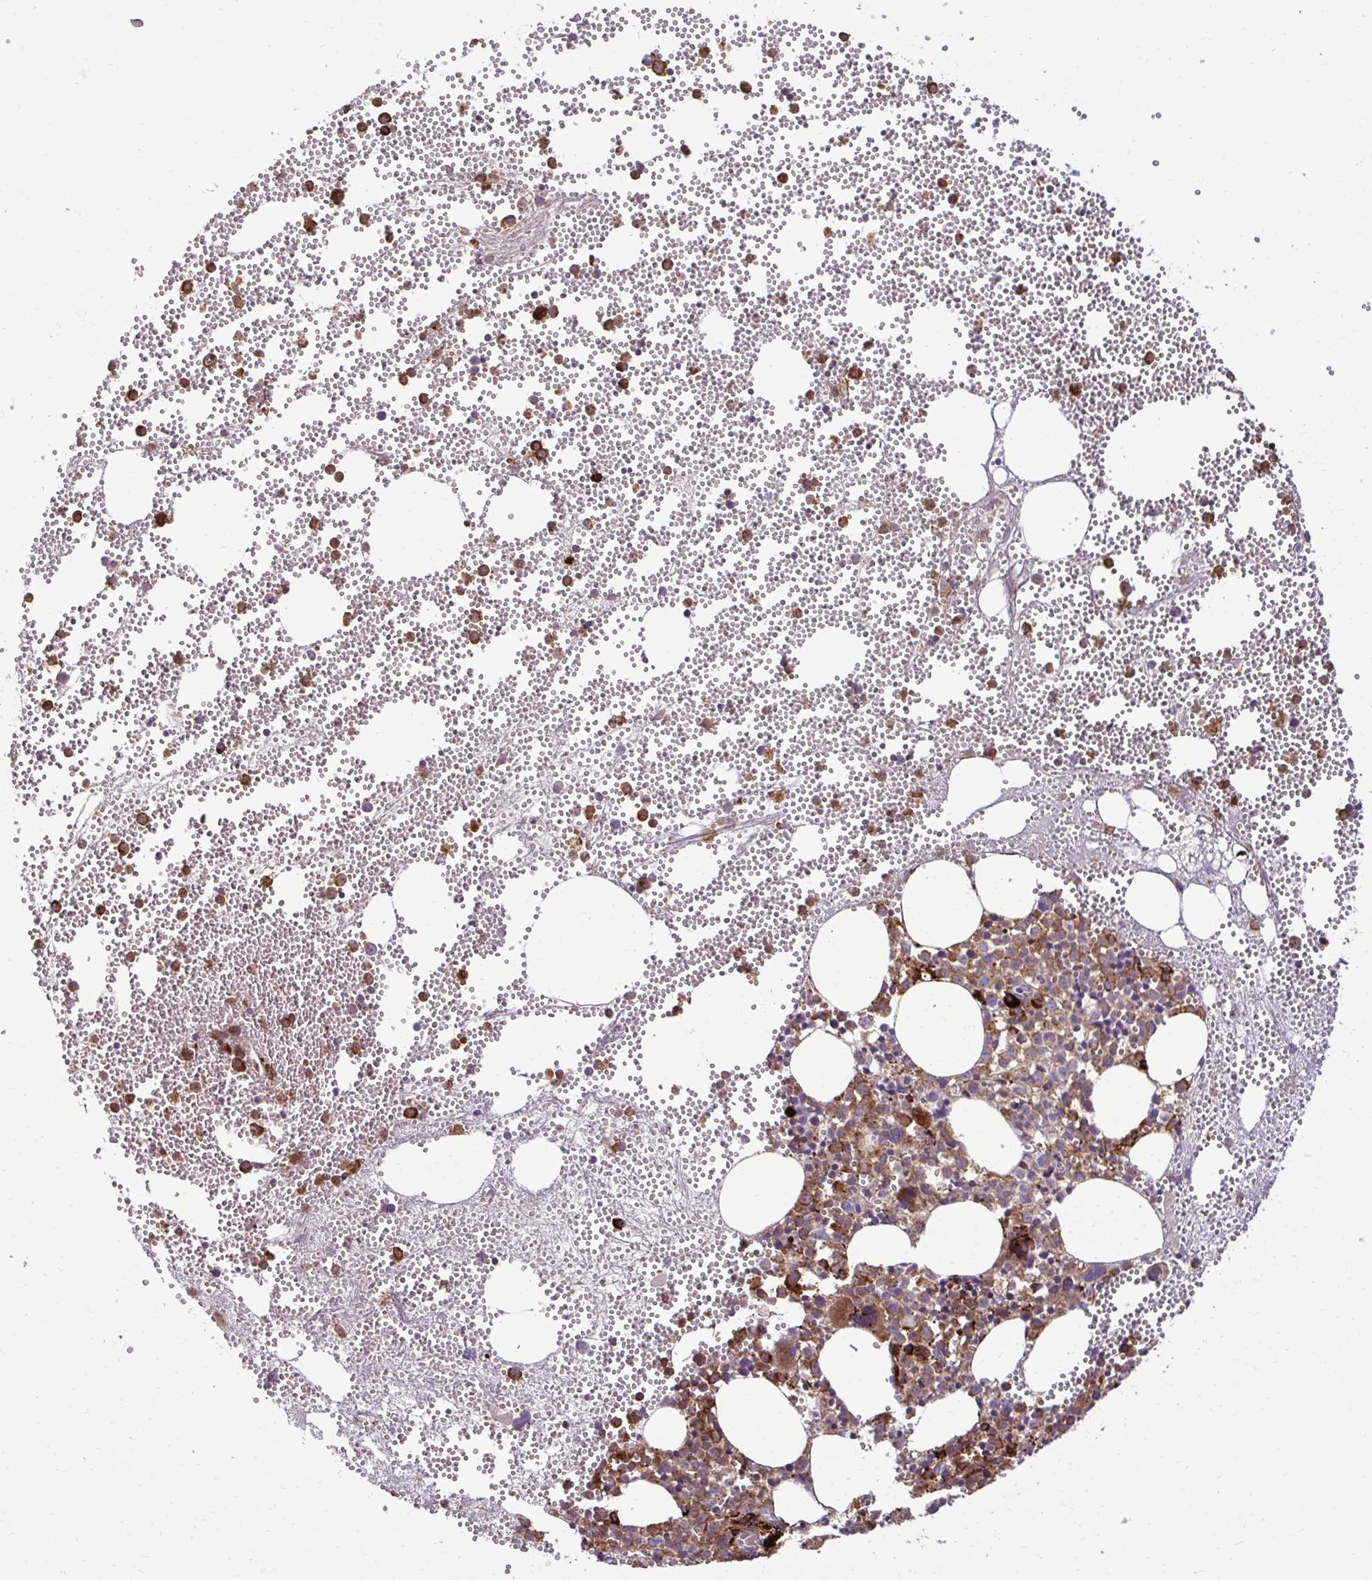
{"staining": {"intensity": "strong", "quantity": "<25%", "location": "cytoplasmic/membranous"}, "tissue": "bone marrow", "cell_type": "Hematopoietic cells", "image_type": "normal", "snomed": [{"axis": "morphology", "description": "Normal tissue, NOS"}, {"axis": "topography", "description": "Bone marrow"}], "caption": "Immunohistochemical staining of benign human bone marrow demonstrates medium levels of strong cytoplasmic/membranous staining in approximately <25% of hematopoietic cells. Immunohistochemistry stains the protein of interest in brown and the nuclei are stained blue.", "gene": "LIMS1", "patient": {"sex": "female", "age": 57}}